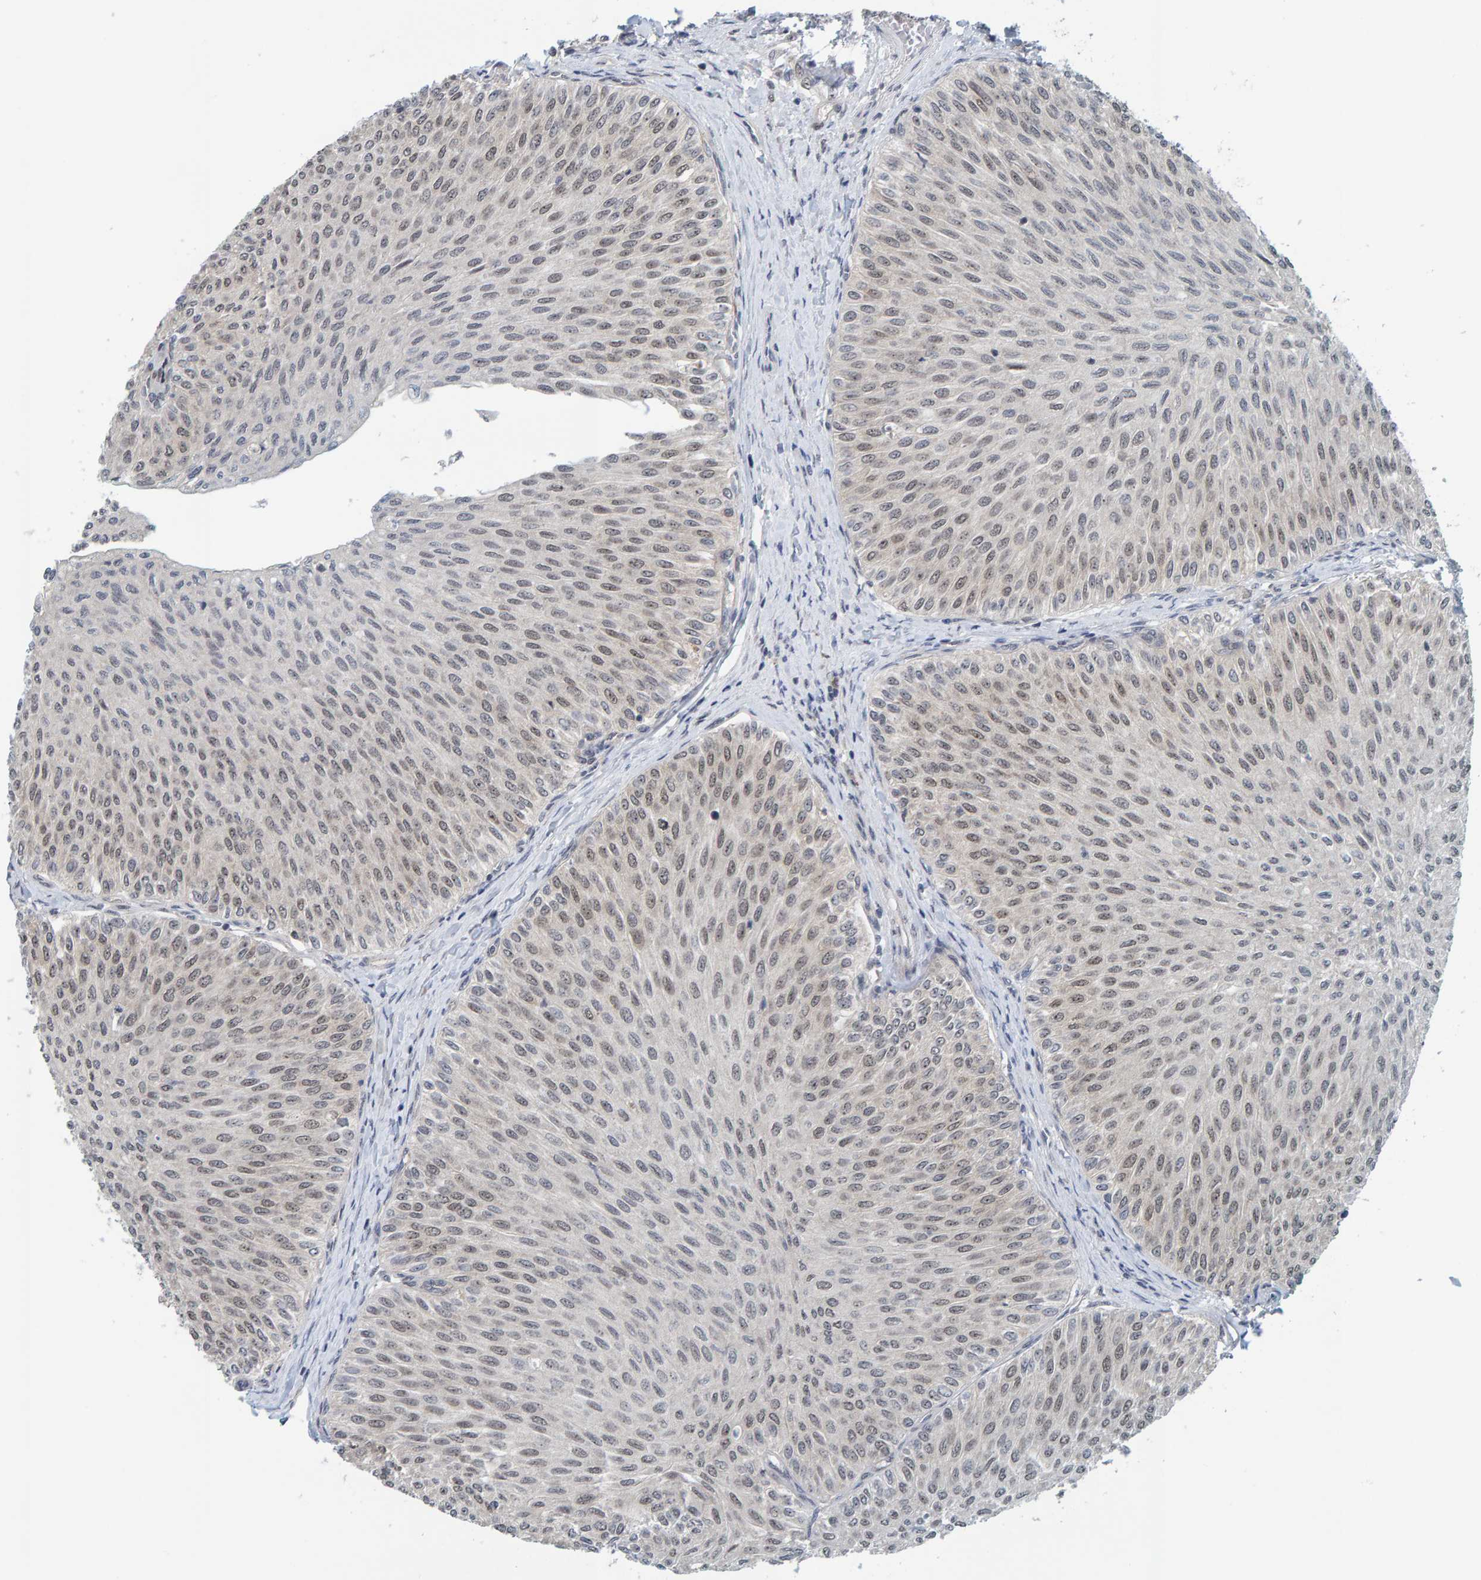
{"staining": {"intensity": "weak", "quantity": ">75%", "location": "nuclear"}, "tissue": "urothelial cancer", "cell_type": "Tumor cells", "image_type": "cancer", "snomed": [{"axis": "morphology", "description": "Urothelial carcinoma, Low grade"}, {"axis": "topography", "description": "Urinary bladder"}], "caption": "Brown immunohistochemical staining in urothelial cancer displays weak nuclear positivity in approximately >75% of tumor cells.", "gene": "POLR1E", "patient": {"sex": "male", "age": 78}}